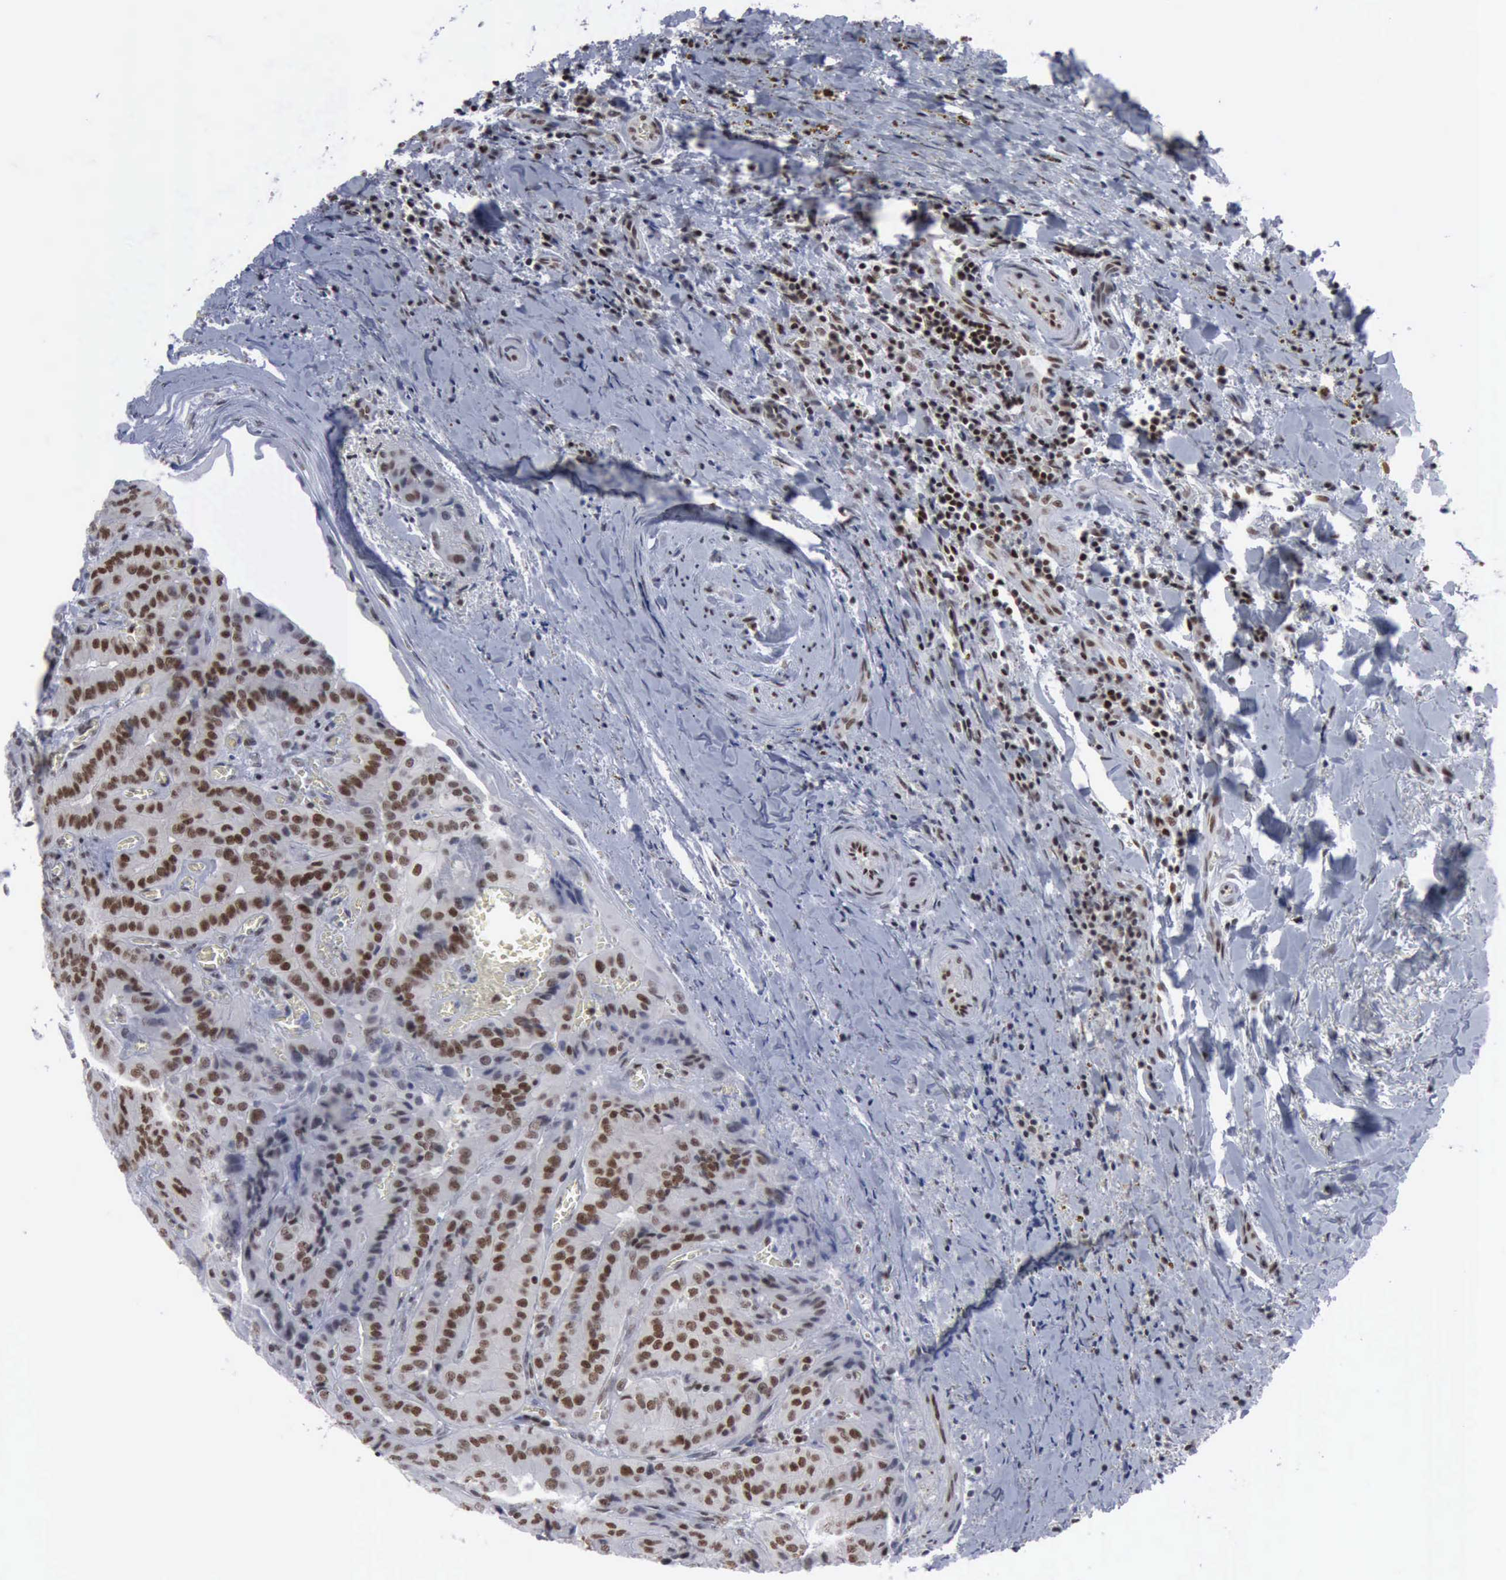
{"staining": {"intensity": "strong", "quantity": ">75%", "location": "nuclear"}, "tissue": "thyroid cancer", "cell_type": "Tumor cells", "image_type": "cancer", "snomed": [{"axis": "morphology", "description": "Papillary adenocarcinoma, NOS"}, {"axis": "topography", "description": "Thyroid gland"}], "caption": "The photomicrograph displays immunohistochemical staining of thyroid papillary adenocarcinoma. There is strong nuclear positivity is seen in about >75% of tumor cells.", "gene": "XPA", "patient": {"sex": "female", "age": 71}}